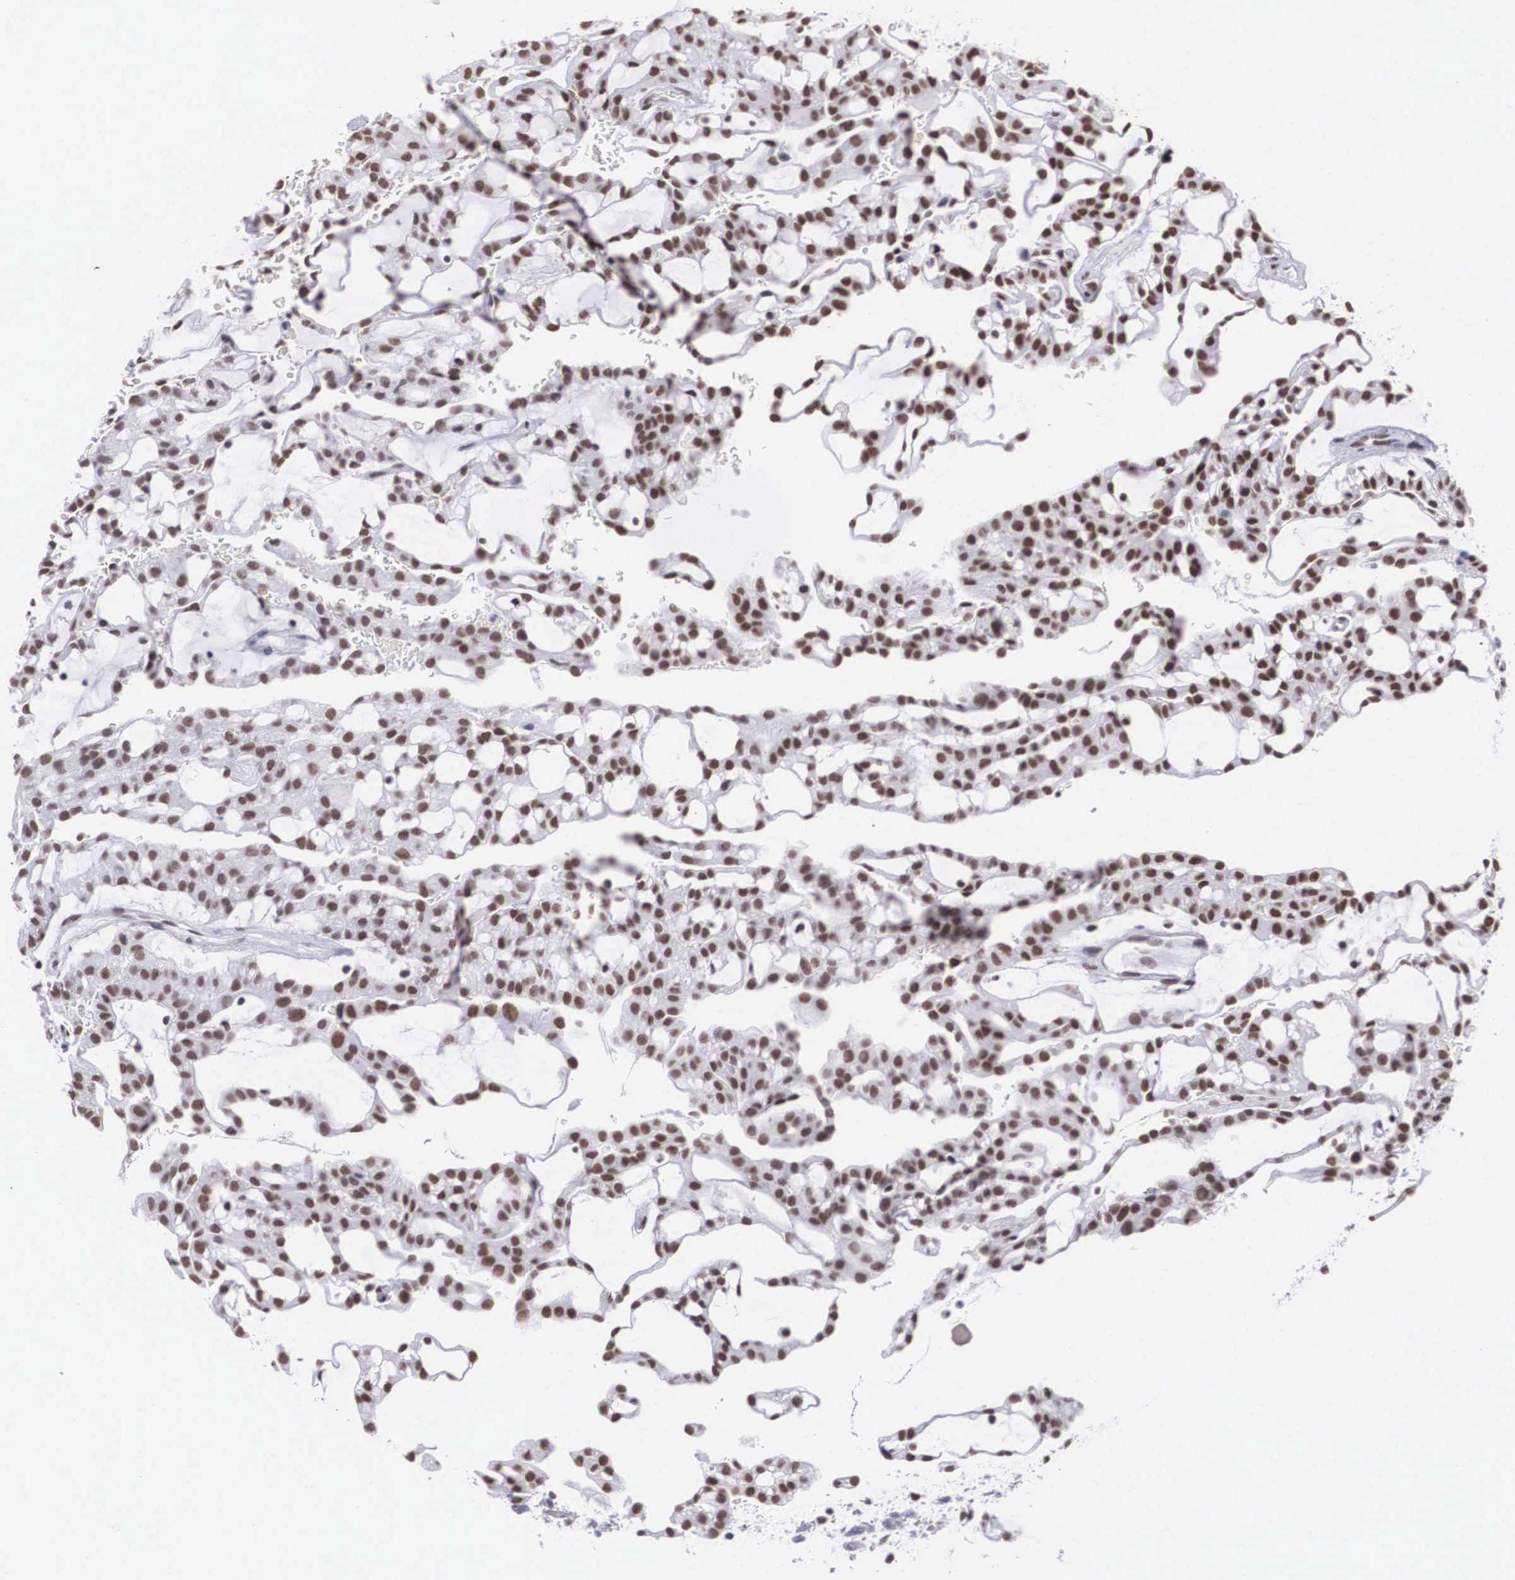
{"staining": {"intensity": "moderate", "quantity": ">75%", "location": "nuclear"}, "tissue": "renal cancer", "cell_type": "Tumor cells", "image_type": "cancer", "snomed": [{"axis": "morphology", "description": "Adenocarcinoma, NOS"}, {"axis": "topography", "description": "Kidney"}], "caption": "Immunohistochemical staining of human adenocarcinoma (renal) shows medium levels of moderate nuclear protein positivity in about >75% of tumor cells. The protein of interest is shown in brown color, while the nuclei are stained blue.", "gene": "CSTF2", "patient": {"sex": "male", "age": 63}}